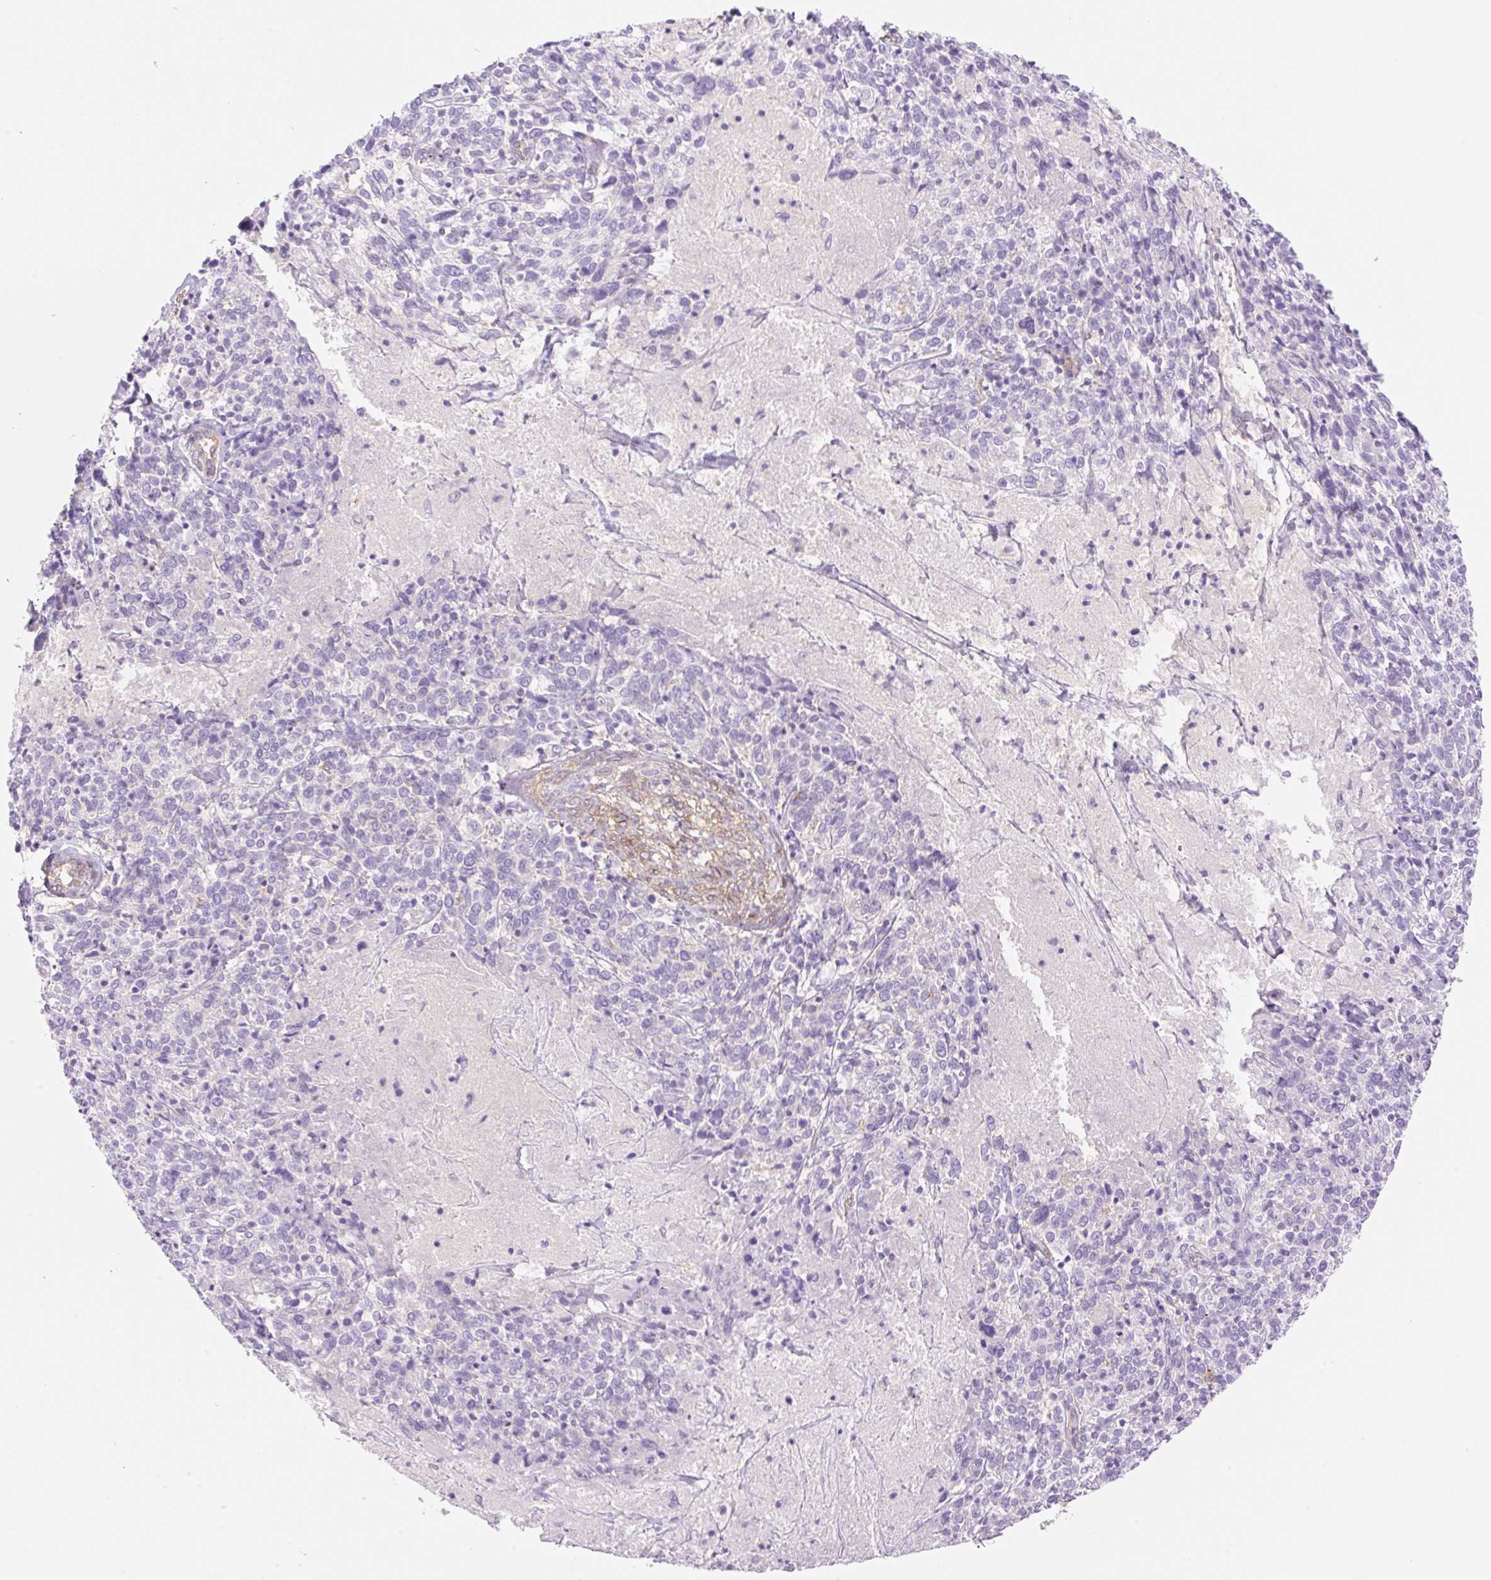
{"staining": {"intensity": "negative", "quantity": "none", "location": "none"}, "tissue": "cervical cancer", "cell_type": "Tumor cells", "image_type": "cancer", "snomed": [{"axis": "morphology", "description": "Squamous cell carcinoma, NOS"}, {"axis": "topography", "description": "Cervix"}], "caption": "An immunohistochemistry (IHC) micrograph of cervical squamous cell carcinoma is shown. There is no staining in tumor cells of cervical squamous cell carcinoma.", "gene": "EHD3", "patient": {"sex": "female", "age": 46}}